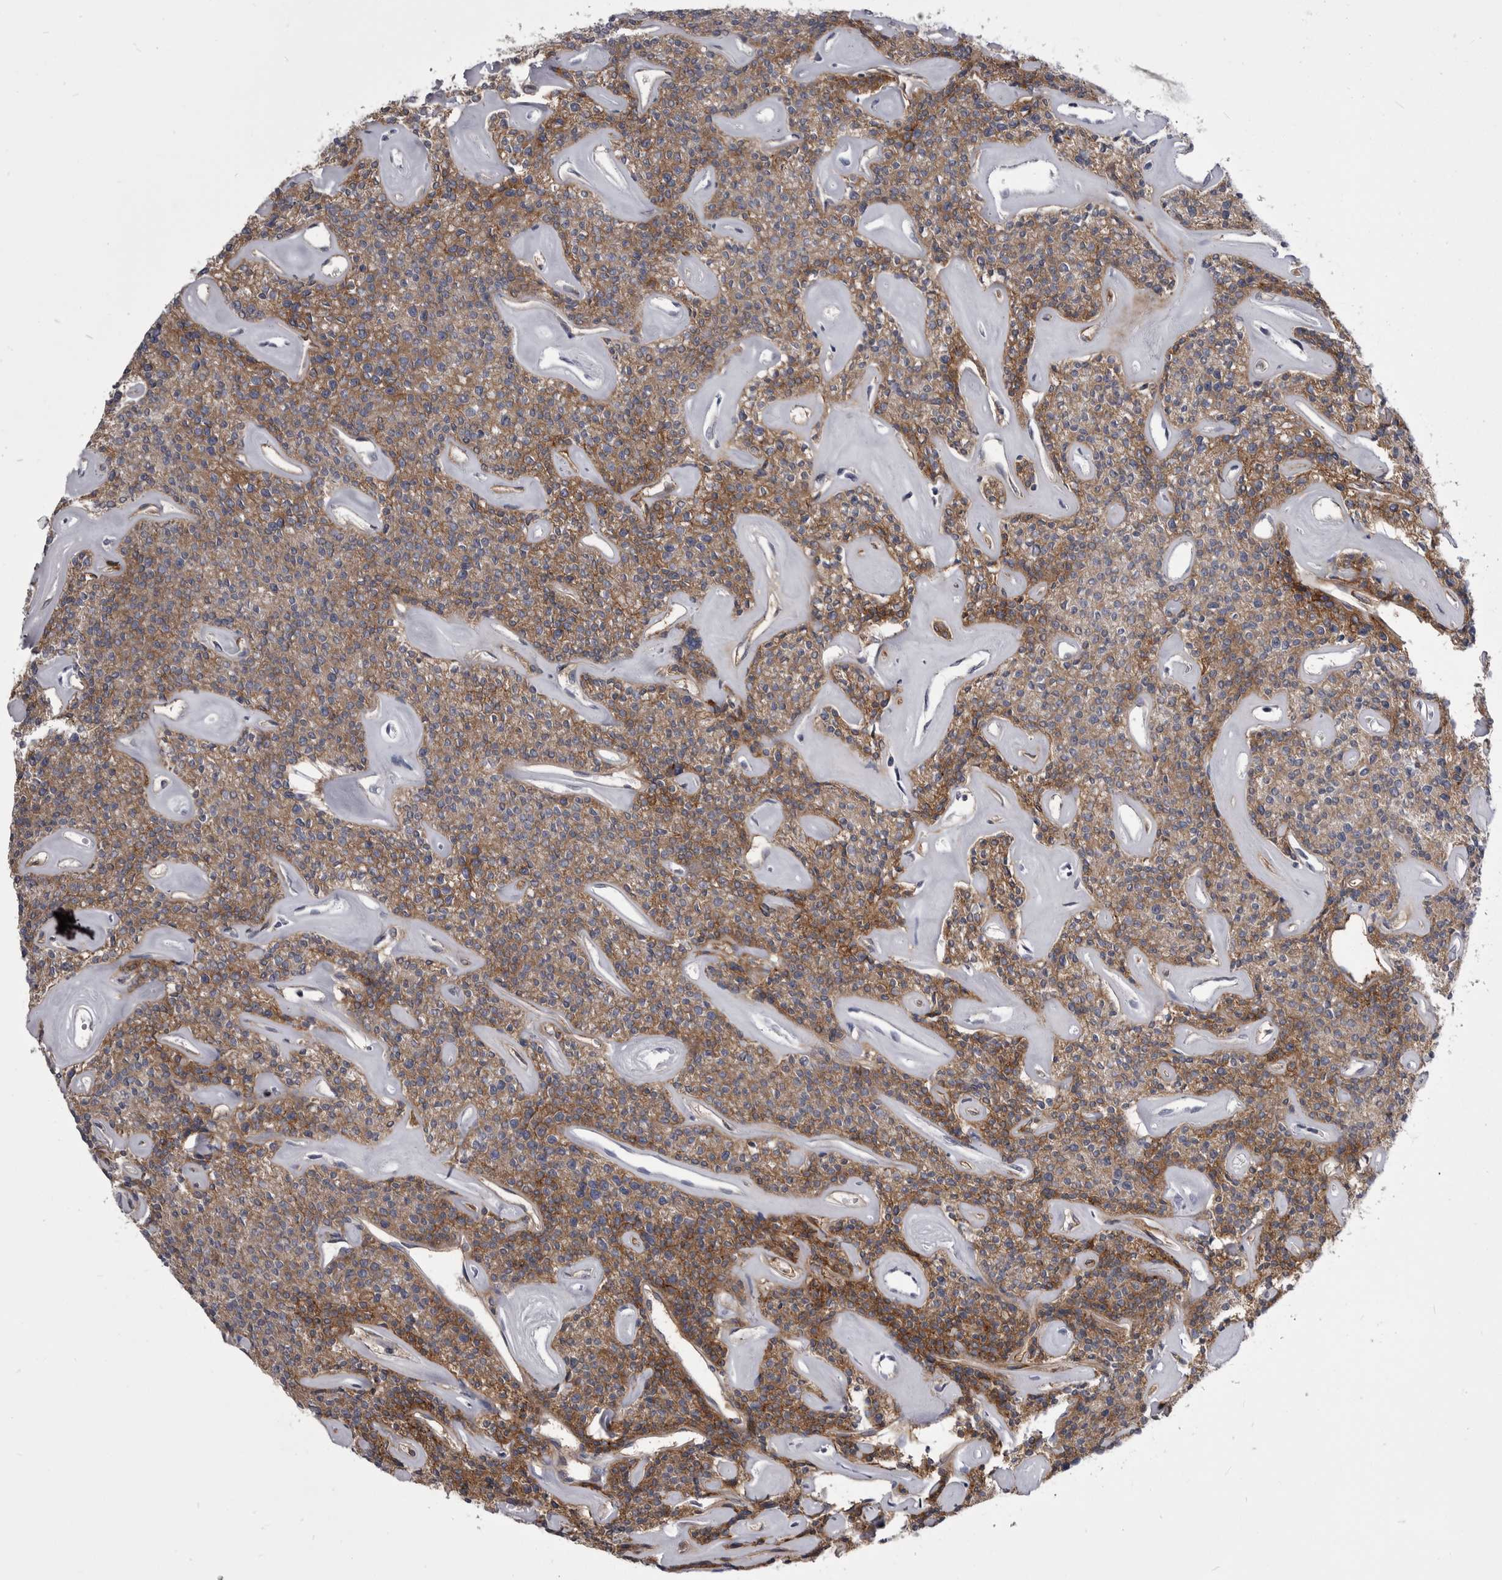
{"staining": {"intensity": "moderate", "quantity": "25%-75%", "location": "cytoplasmic/membranous"}, "tissue": "parathyroid gland", "cell_type": "Glandular cells", "image_type": "normal", "snomed": [{"axis": "morphology", "description": "Normal tissue, NOS"}, {"axis": "topography", "description": "Parathyroid gland"}], "caption": "Unremarkable parathyroid gland reveals moderate cytoplasmic/membranous staining in approximately 25%-75% of glandular cells, visualized by immunohistochemistry. Immunohistochemistry (ihc) stains the protein in brown and the nuclei are stained blue.", "gene": "OPLAH", "patient": {"sex": "male", "age": 46}}